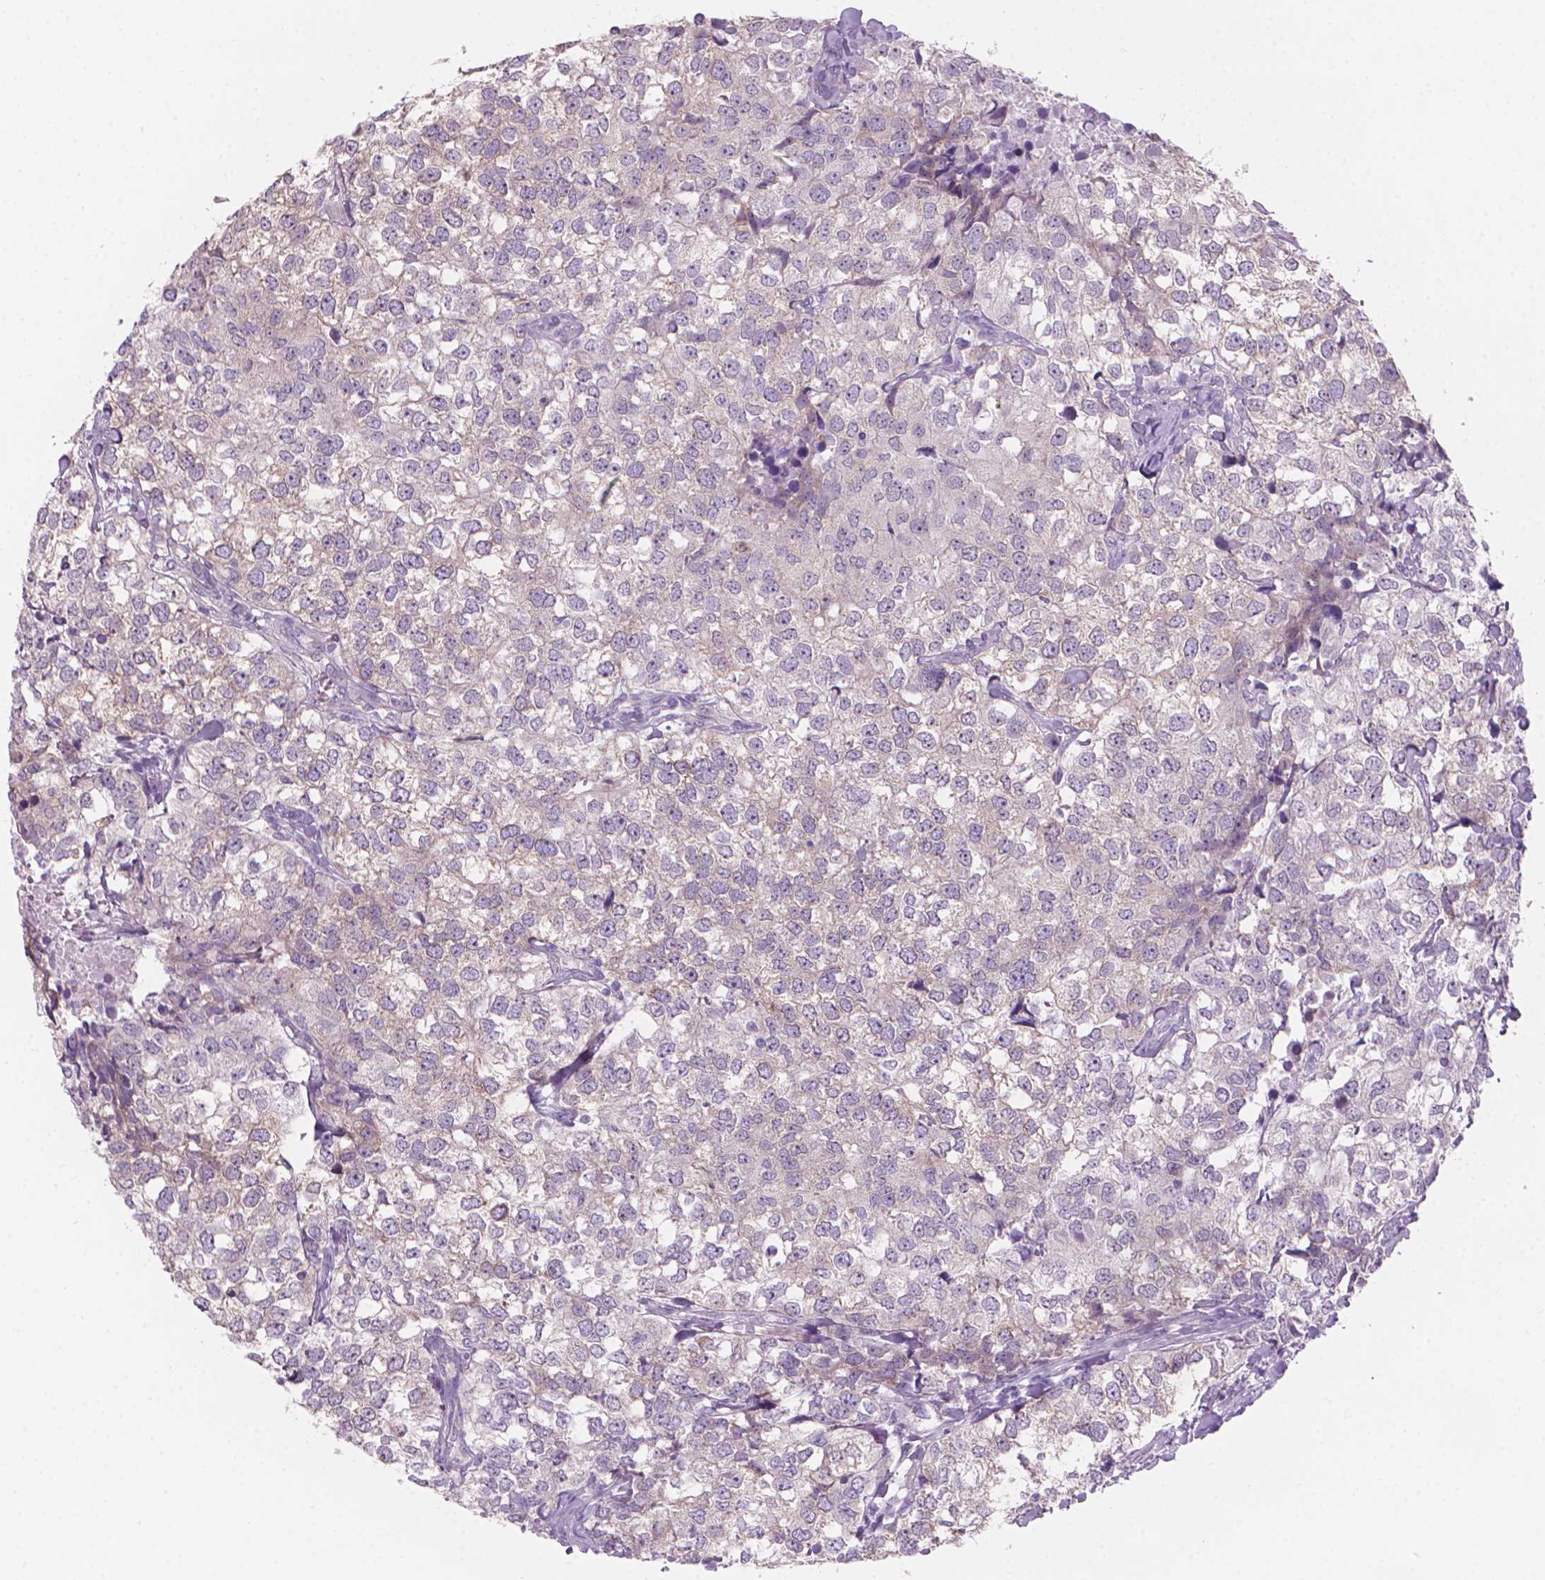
{"staining": {"intensity": "negative", "quantity": "none", "location": "none"}, "tissue": "breast cancer", "cell_type": "Tumor cells", "image_type": "cancer", "snomed": [{"axis": "morphology", "description": "Duct carcinoma"}, {"axis": "topography", "description": "Breast"}], "caption": "Breast invasive ductal carcinoma was stained to show a protein in brown. There is no significant positivity in tumor cells. (DAB immunohistochemistry (IHC) with hematoxylin counter stain).", "gene": "ENSG00000187186", "patient": {"sex": "female", "age": 30}}